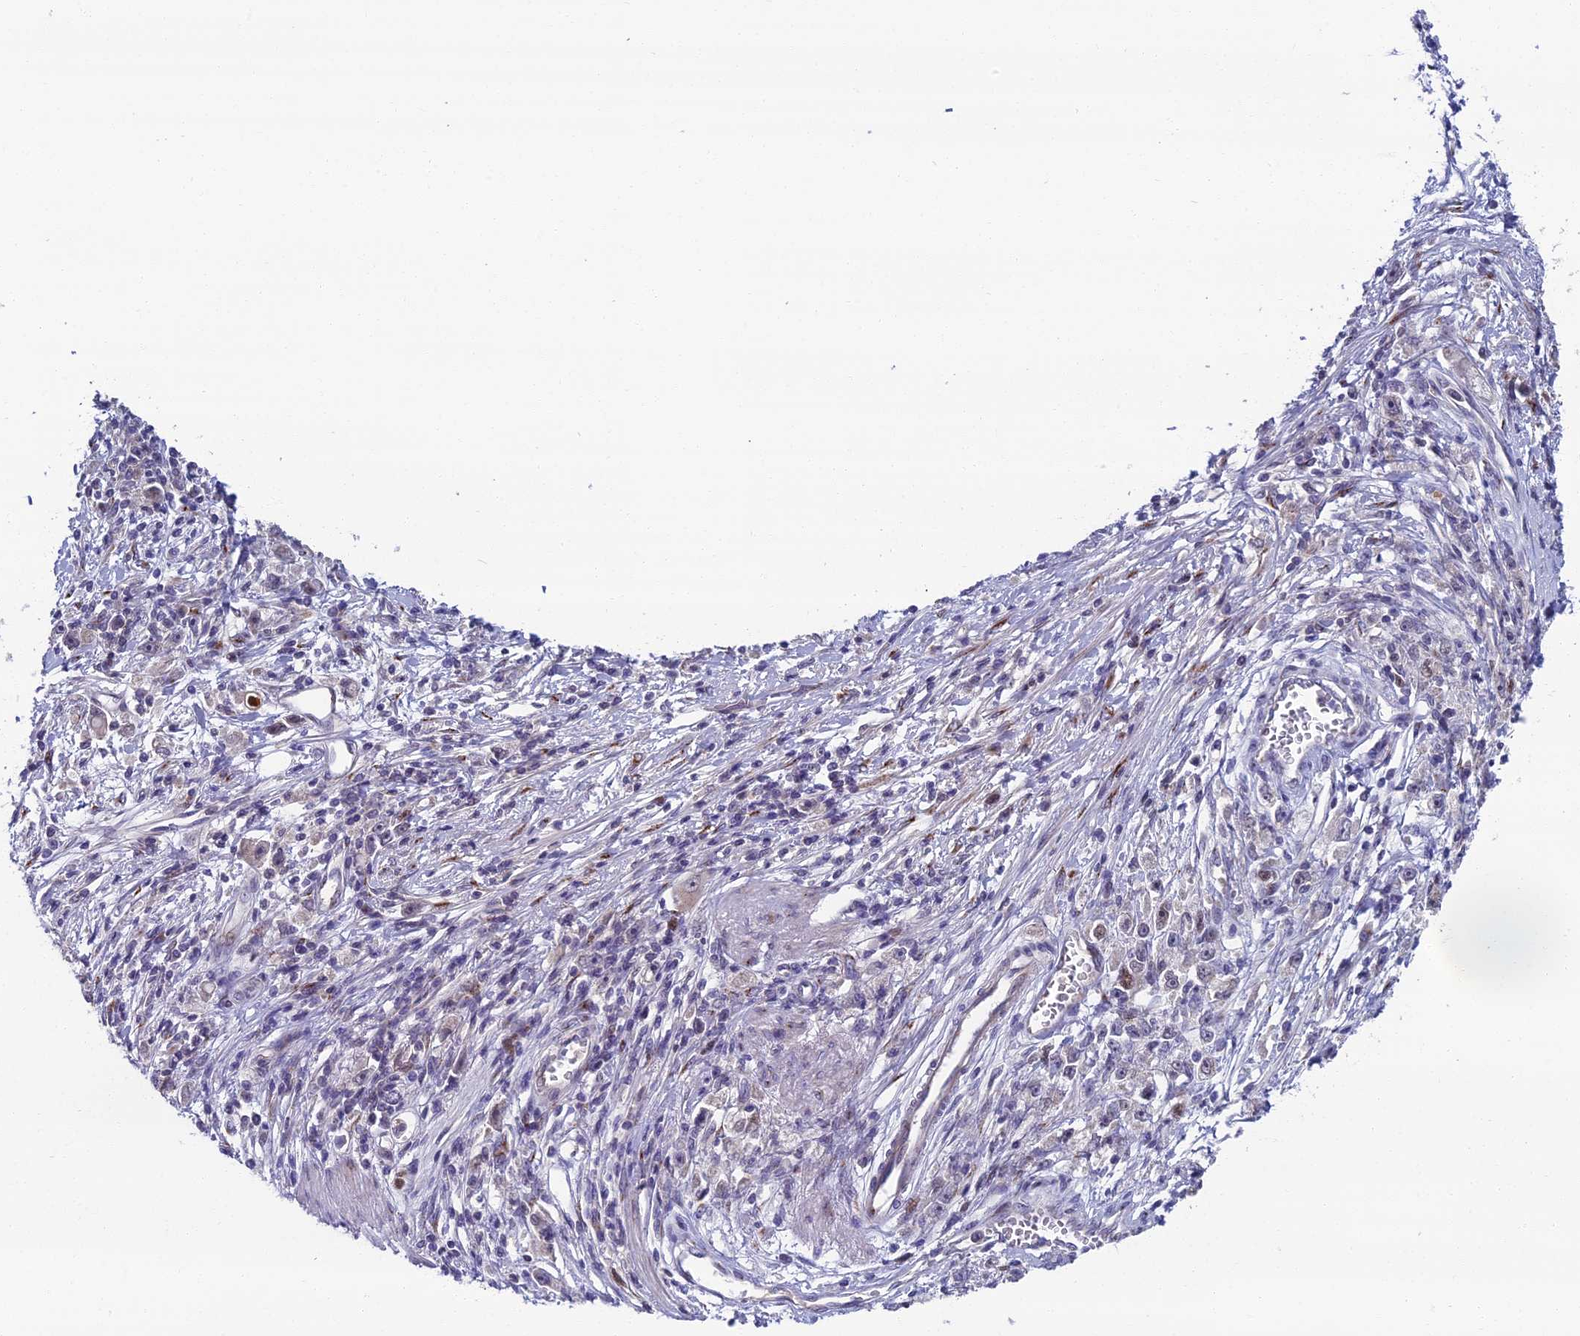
{"staining": {"intensity": "negative", "quantity": "none", "location": "none"}, "tissue": "stomach cancer", "cell_type": "Tumor cells", "image_type": "cancer", "snomed": [{"axis": "morphology", "description": "Adenocarcinoma, NOS"}, {"axis": "topography", "description": "Stomach"}], "caption": "Immunohistochemistry photomicrograph of neoplastic tissue: stomach cancer stained with DAB (3,3'-diaminobenzidine) demonstrates no significant protein expression in tumor cells.", "gene": "LIG1", "patient": {"sex": "female", "age": 59}}